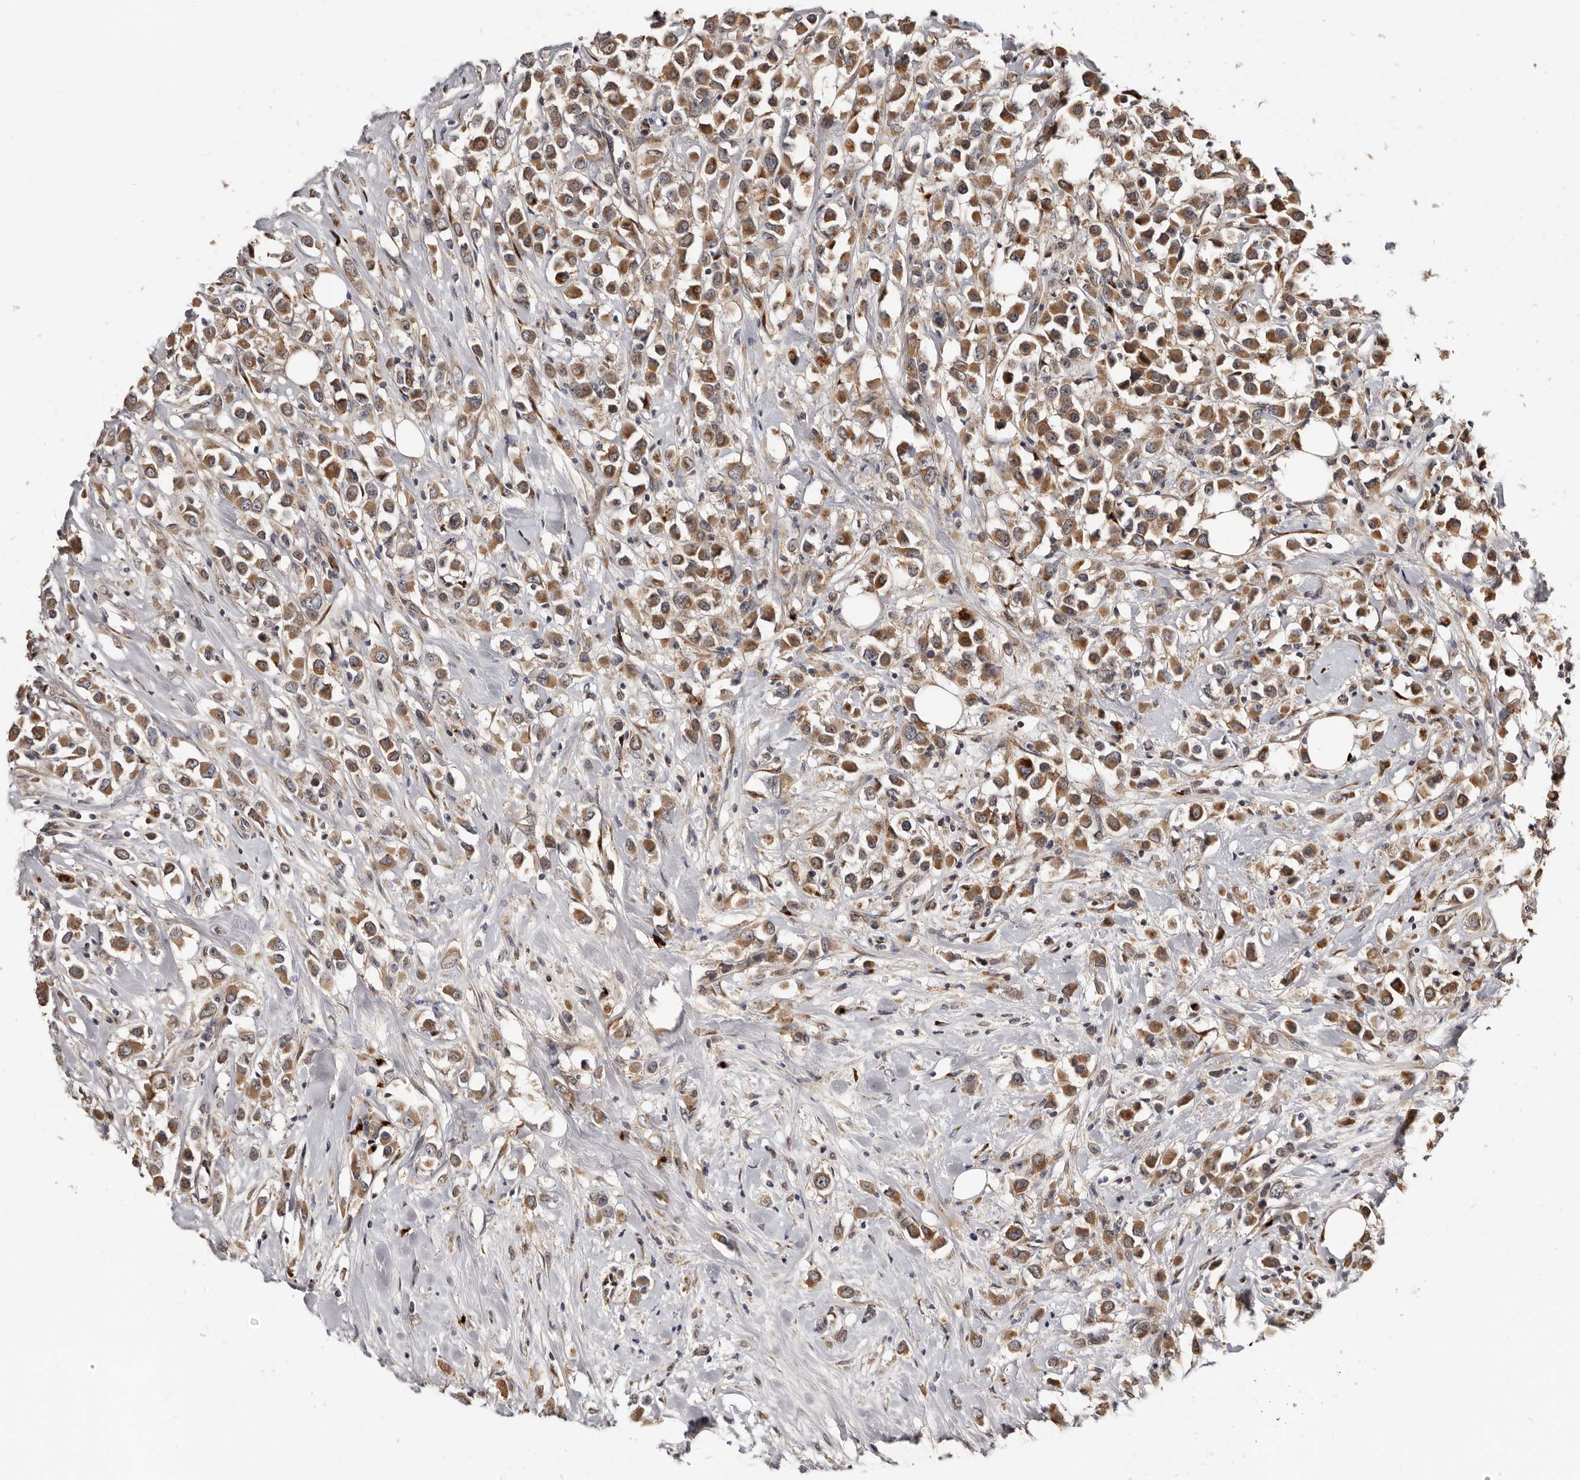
{"staining": {"intensity": "moderate", "quantity": ">75%", "location": "cytoplasmic/membranous"}, "tissue": "breast cancer", "cell_type": "Tumor cells", "image_type": "cancer", "snomed": [{"axis": "morphology", "description": "Duct carcinoma"}, {"axis": "topography", "description": "Breast"}], "caption": "Tumor cells show moderate cytoplasmic/membranous staining in about >75% of cells in breast cancer (infiltrating ductal carcinoma). (Brightfield microscopy of DAB IHC at high magnification).", "gene": "DACT2", "patient": {"sex": "female", "age": 61}}